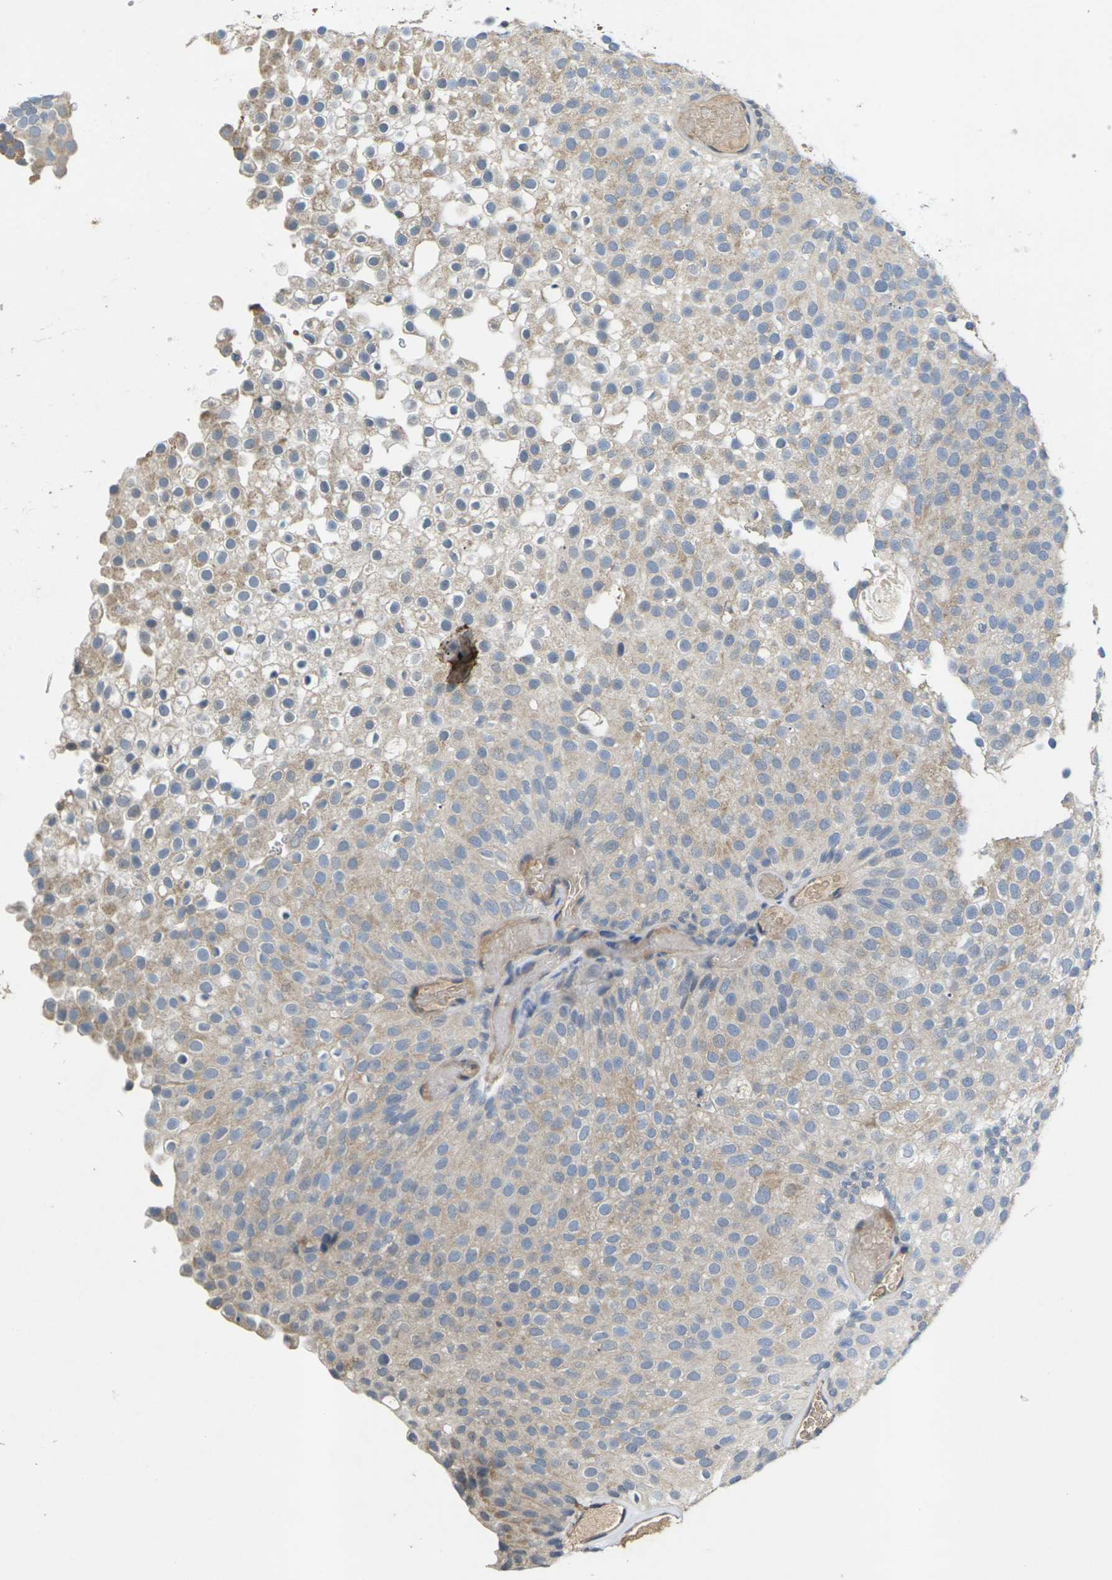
{"staining": {"intensity": "weak", "quantity": "25%-75%", "location": "cytoplasmic/membranous"}, "tissue": "urothelial cancer", "cell_type": "Tumor cells", "image_type": "cancer", "snomed": [{"axis": "morphology", "description": "Urothelial carcinoma, Low grade"}, {"axis": "topography", "description": "Urinary bladder"}], "caption": "This image reveals urothelial cancer stained with IHC to label a protein in brown. The cytoplasmic/membranous of tumor cells show weak positivity for the protein. Nuclei are counter-stained blue.", "gene": "SLC2A2", "patient": {"sex": "male", "age": 78}}